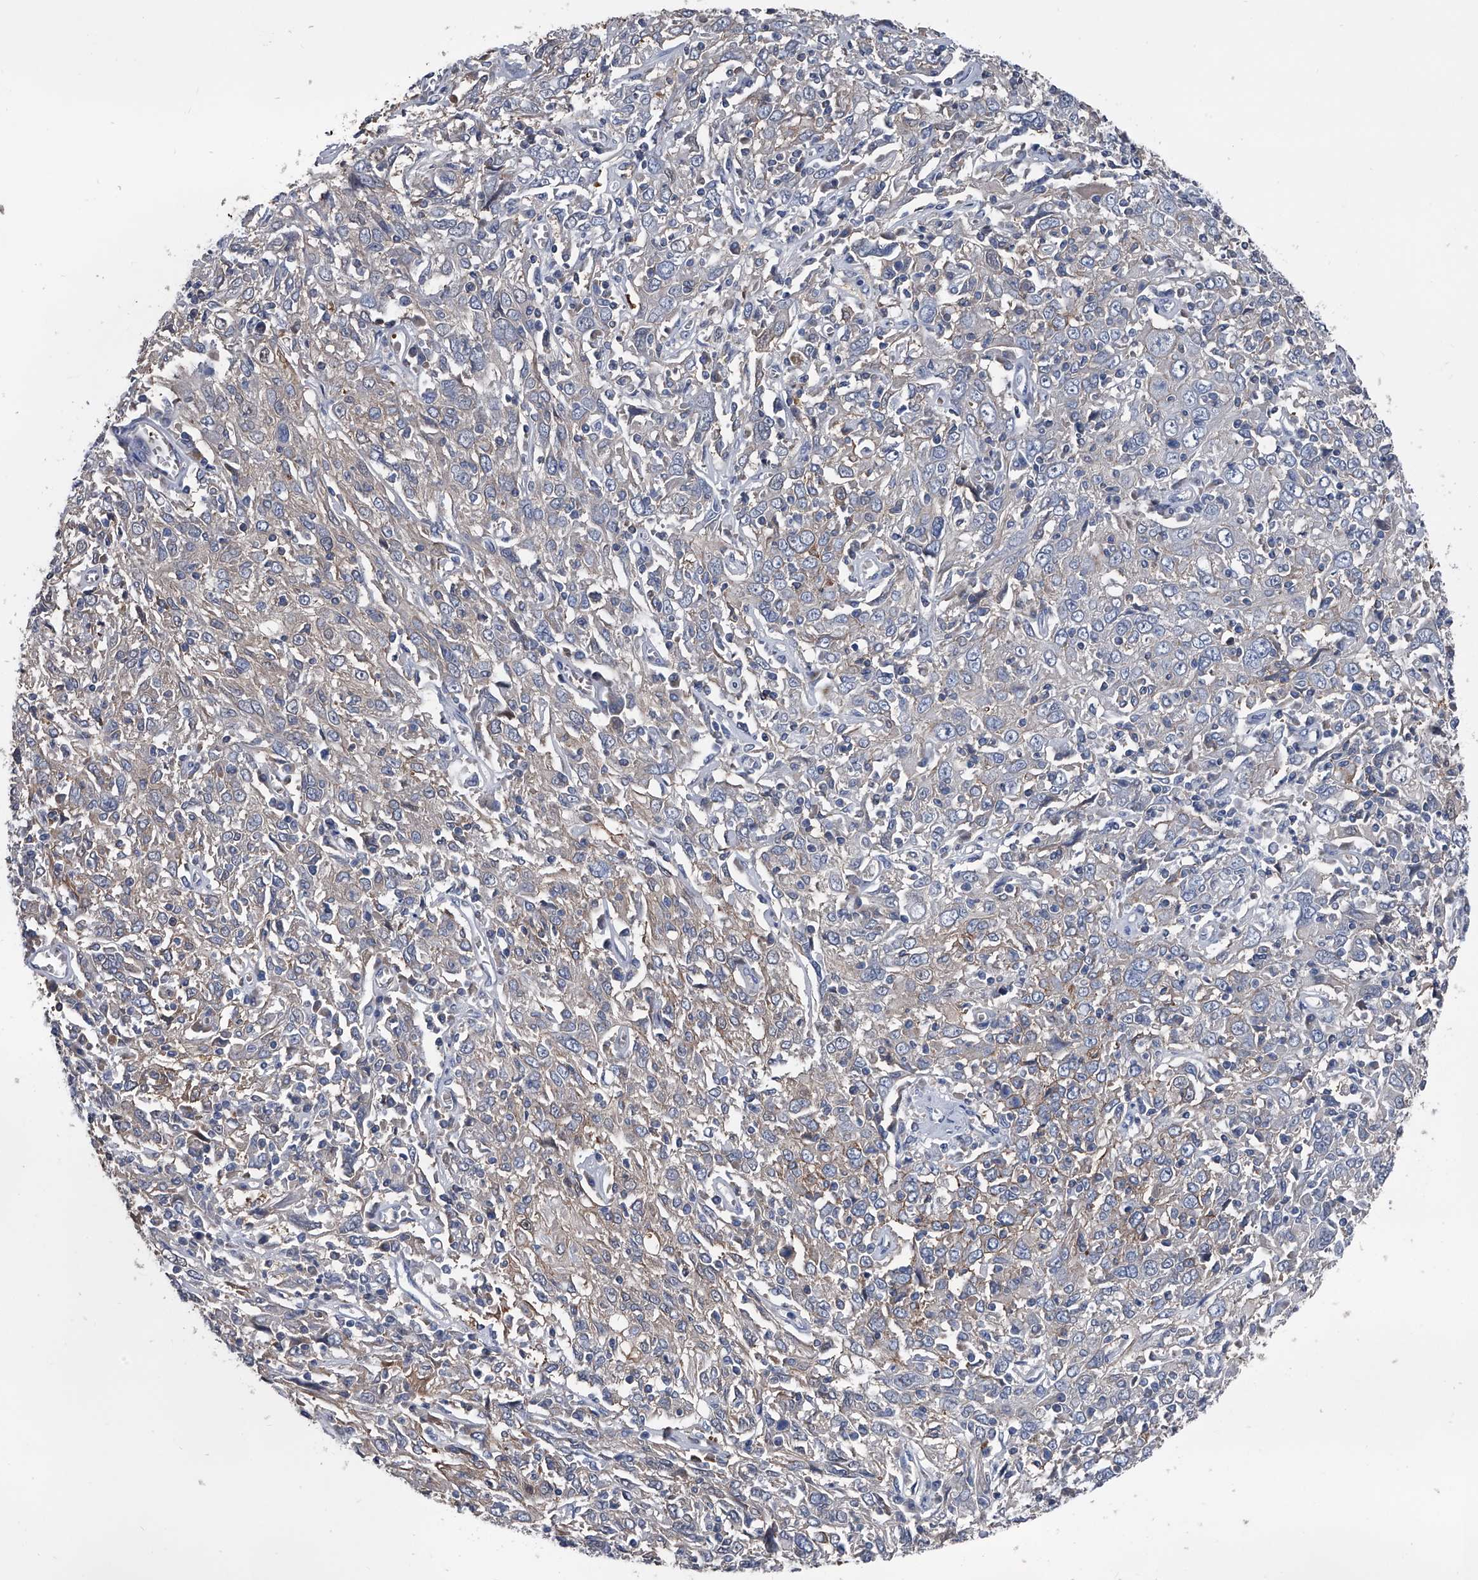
{"staining": {"intensity": "weak", "quantity": "<25%", "location": "cytoplasmic/membranous"}, "tissue": "cervical cancer", "cell_type": "Tumor cells", "image_type": "cancer", "snomed": [{"axis": "morphology", "description": "Squamous cell carcinoma, NOS"}, {"axis": "topography", "description": "Cervix"}], "caption": "The immunohistochemistry (IHC) image has no significant staining in tumor cells of cervical cancer tissue.", "gene": "KIF13A", "patient": {"sex": "female", "age": 46}}